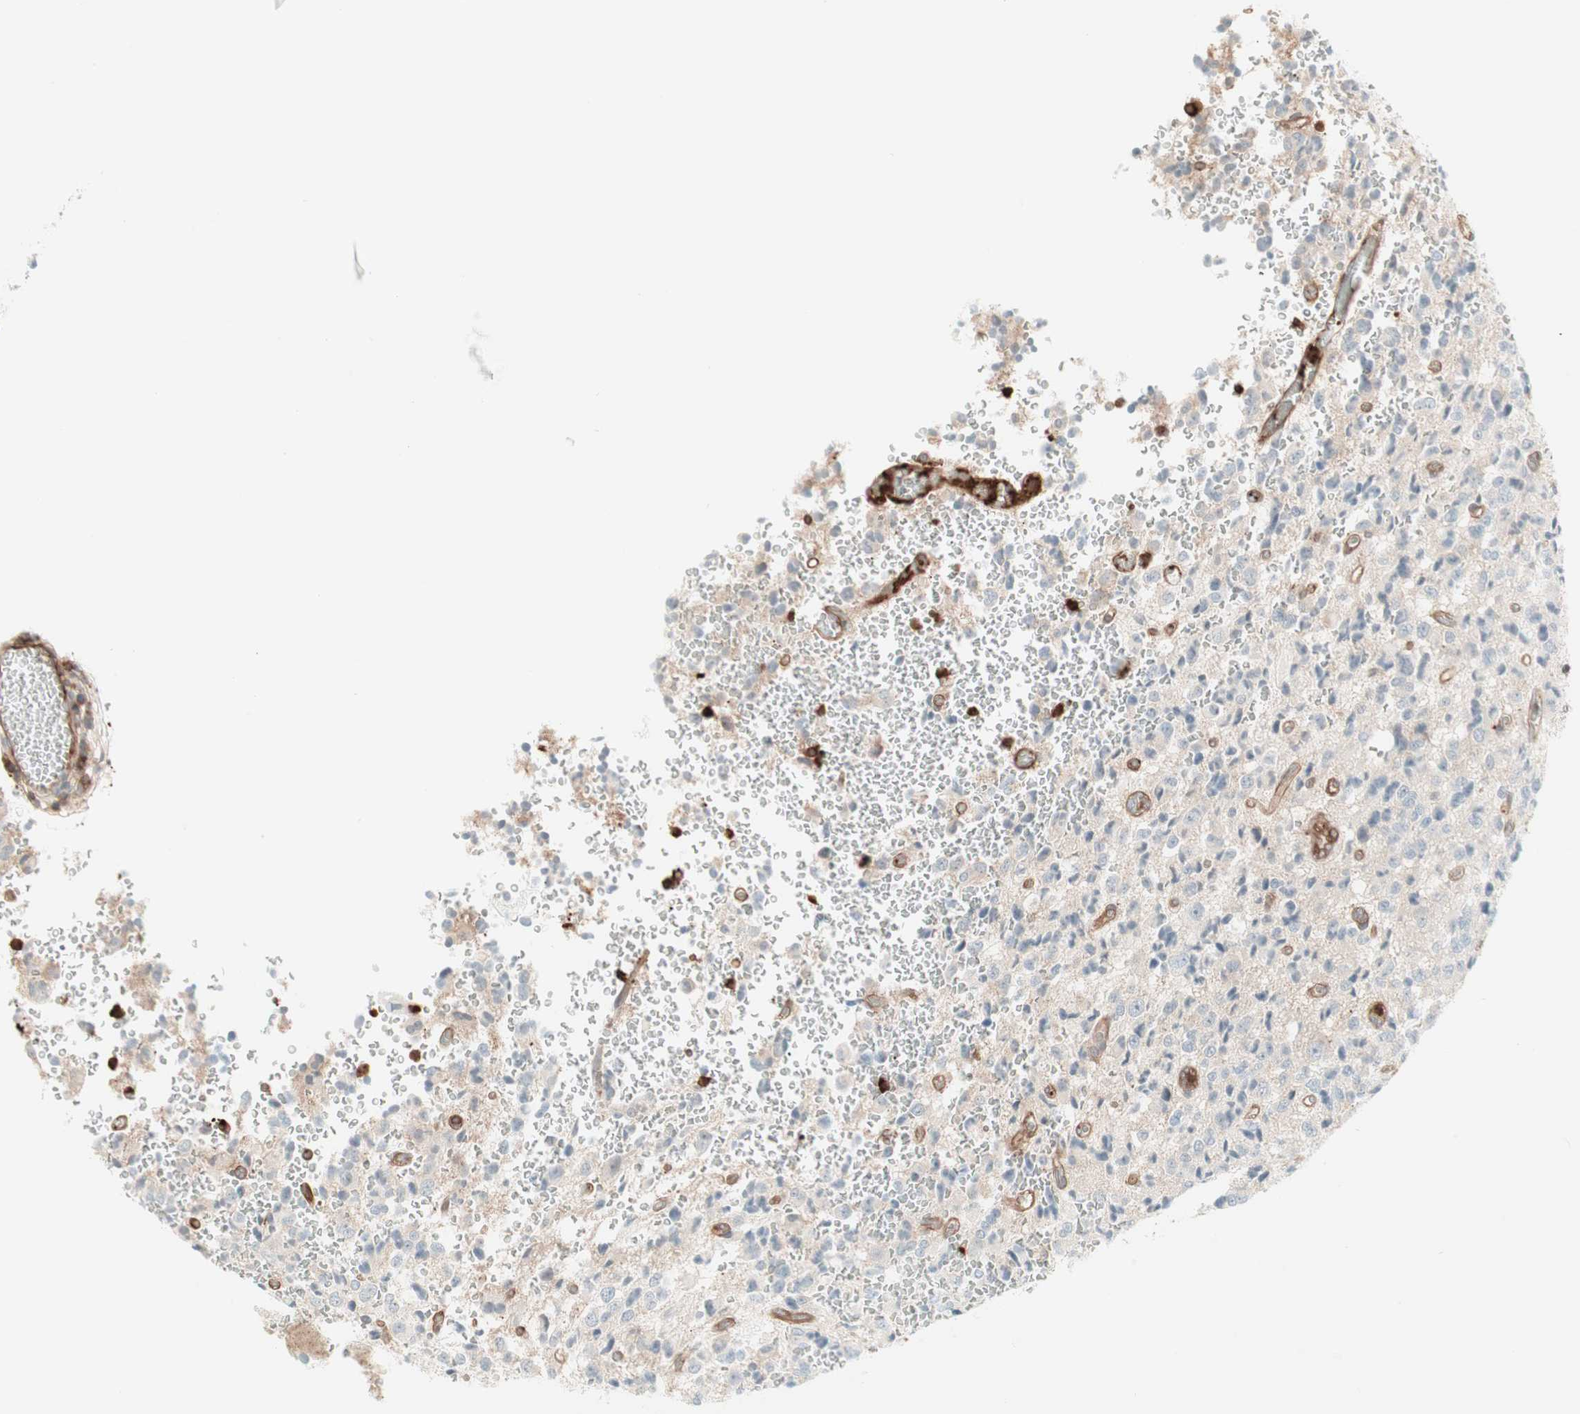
{"staining": {"intensity": "weak", "quantity": "25%-75%", "location": "cytoplasmic/membranous"}, "tissue": "glioma", "cell_type": "Tumor cells", "image_type": "cancer", "snomed": [{"axis": "morphology", "description": "Glioma, malignant, High grade"}, {"axis": "topography", "description": "pancreas cauda"}], "caption": "High-grade glioma (malignant) stained for a protein demonstrates weak cytoplasmic/membranous positivity in tumor cells. (DAB IHC, brown staining for protein, blue staining for nuclei).", "gene": "TCP11L1", "patient": {"sex": "male", "age": 60}}